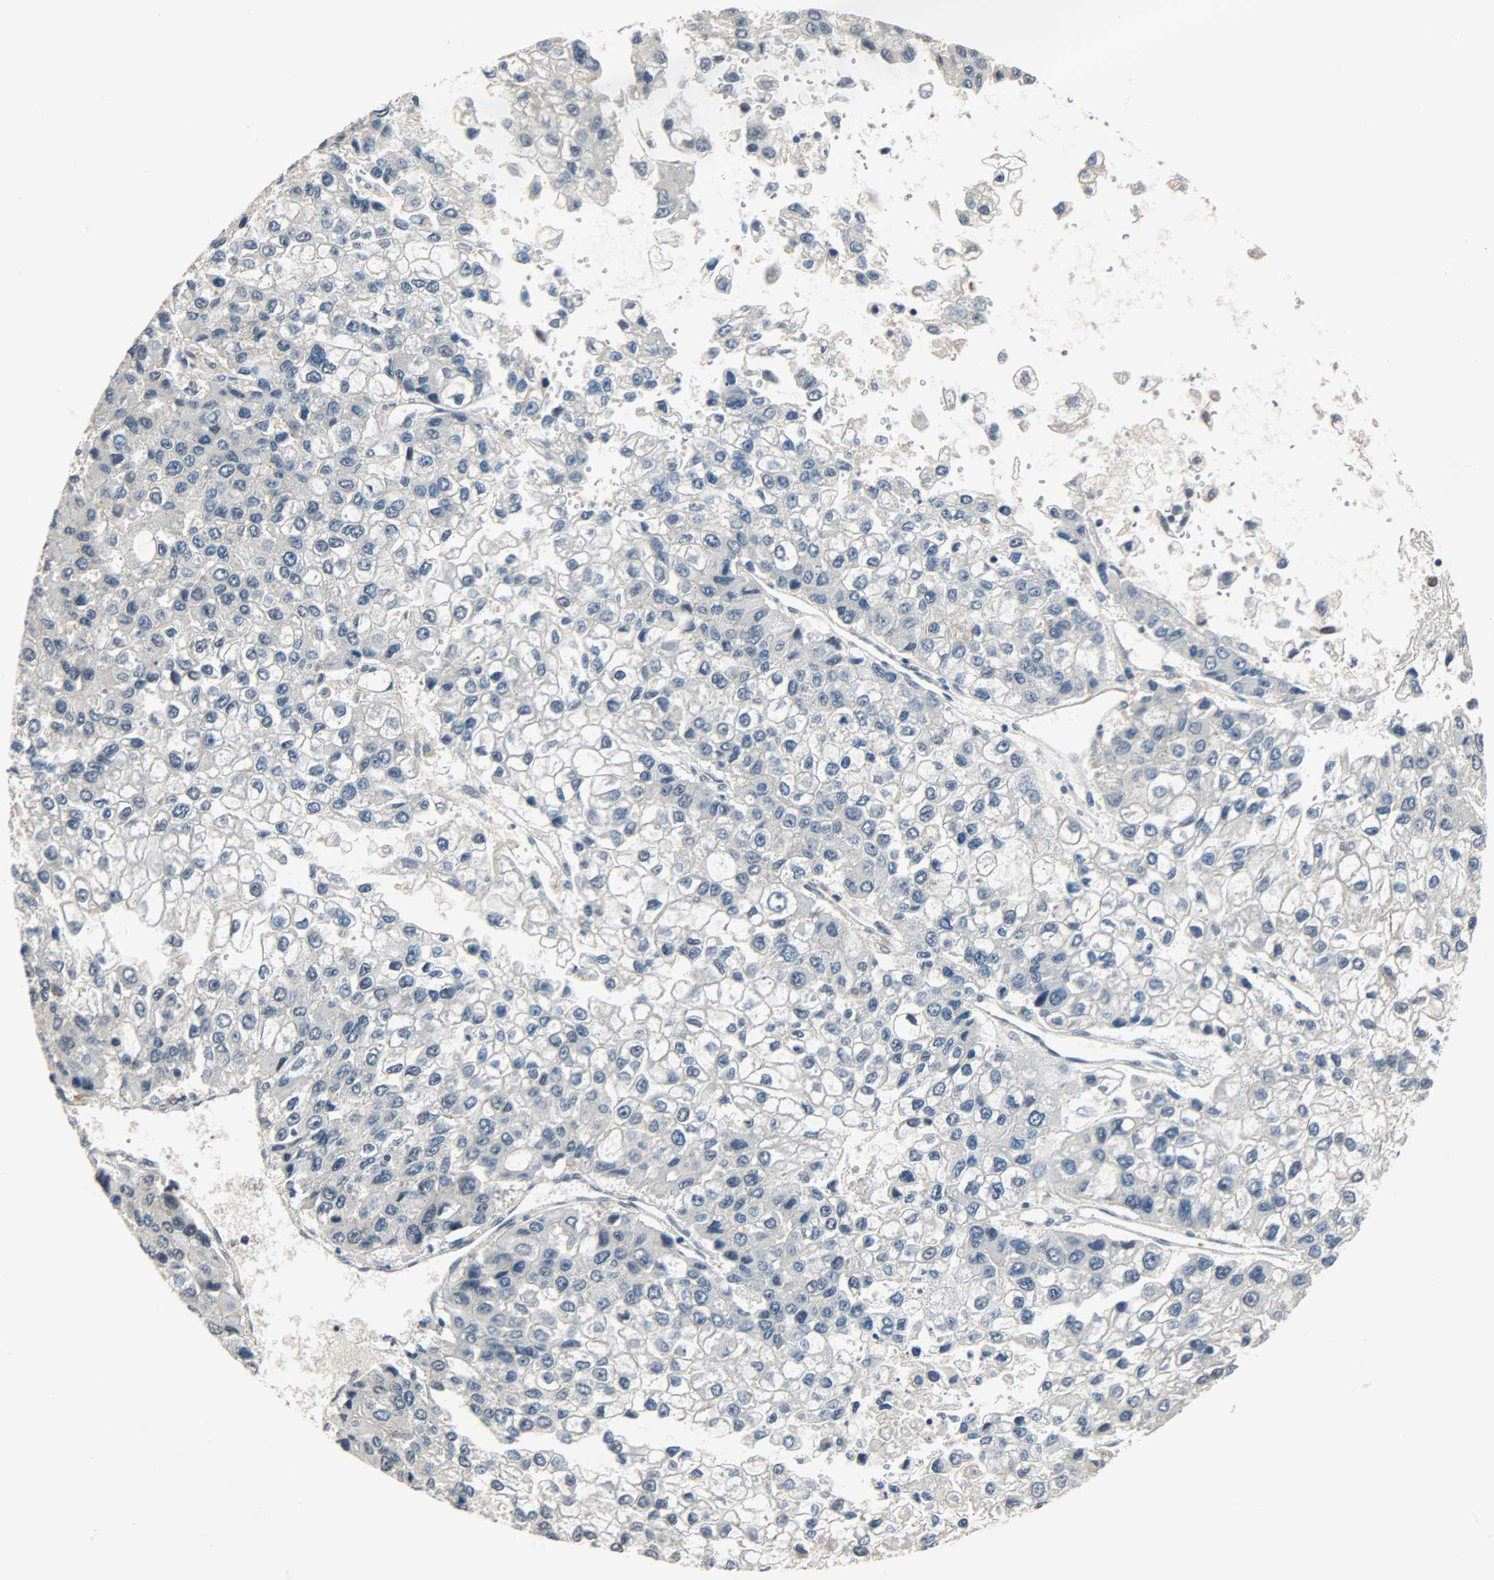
{"staining": {"intensity": "negative", "quantity": "none", "location": "none"}, "tissue": "liver cancer", "cell_type": "Tumor cells", "image_type": "cancer", "snomed": [{"axis": "morphology", "description": "Carcinoma, Hepatocellular, NOS"}, {"axis": "topography", "description": "Liver"}], "caption": "Liver hepatocellular carcinoma was stained to show a protein in brown. There is no significant positivity in tumor cells. (DAB (3,3'-diaminobenzidine) immunohistochemistry (IHC) with hematoxylin counter stain).", "gene": "SKAP2", "patient": {"sex": "female", "age": 66}}